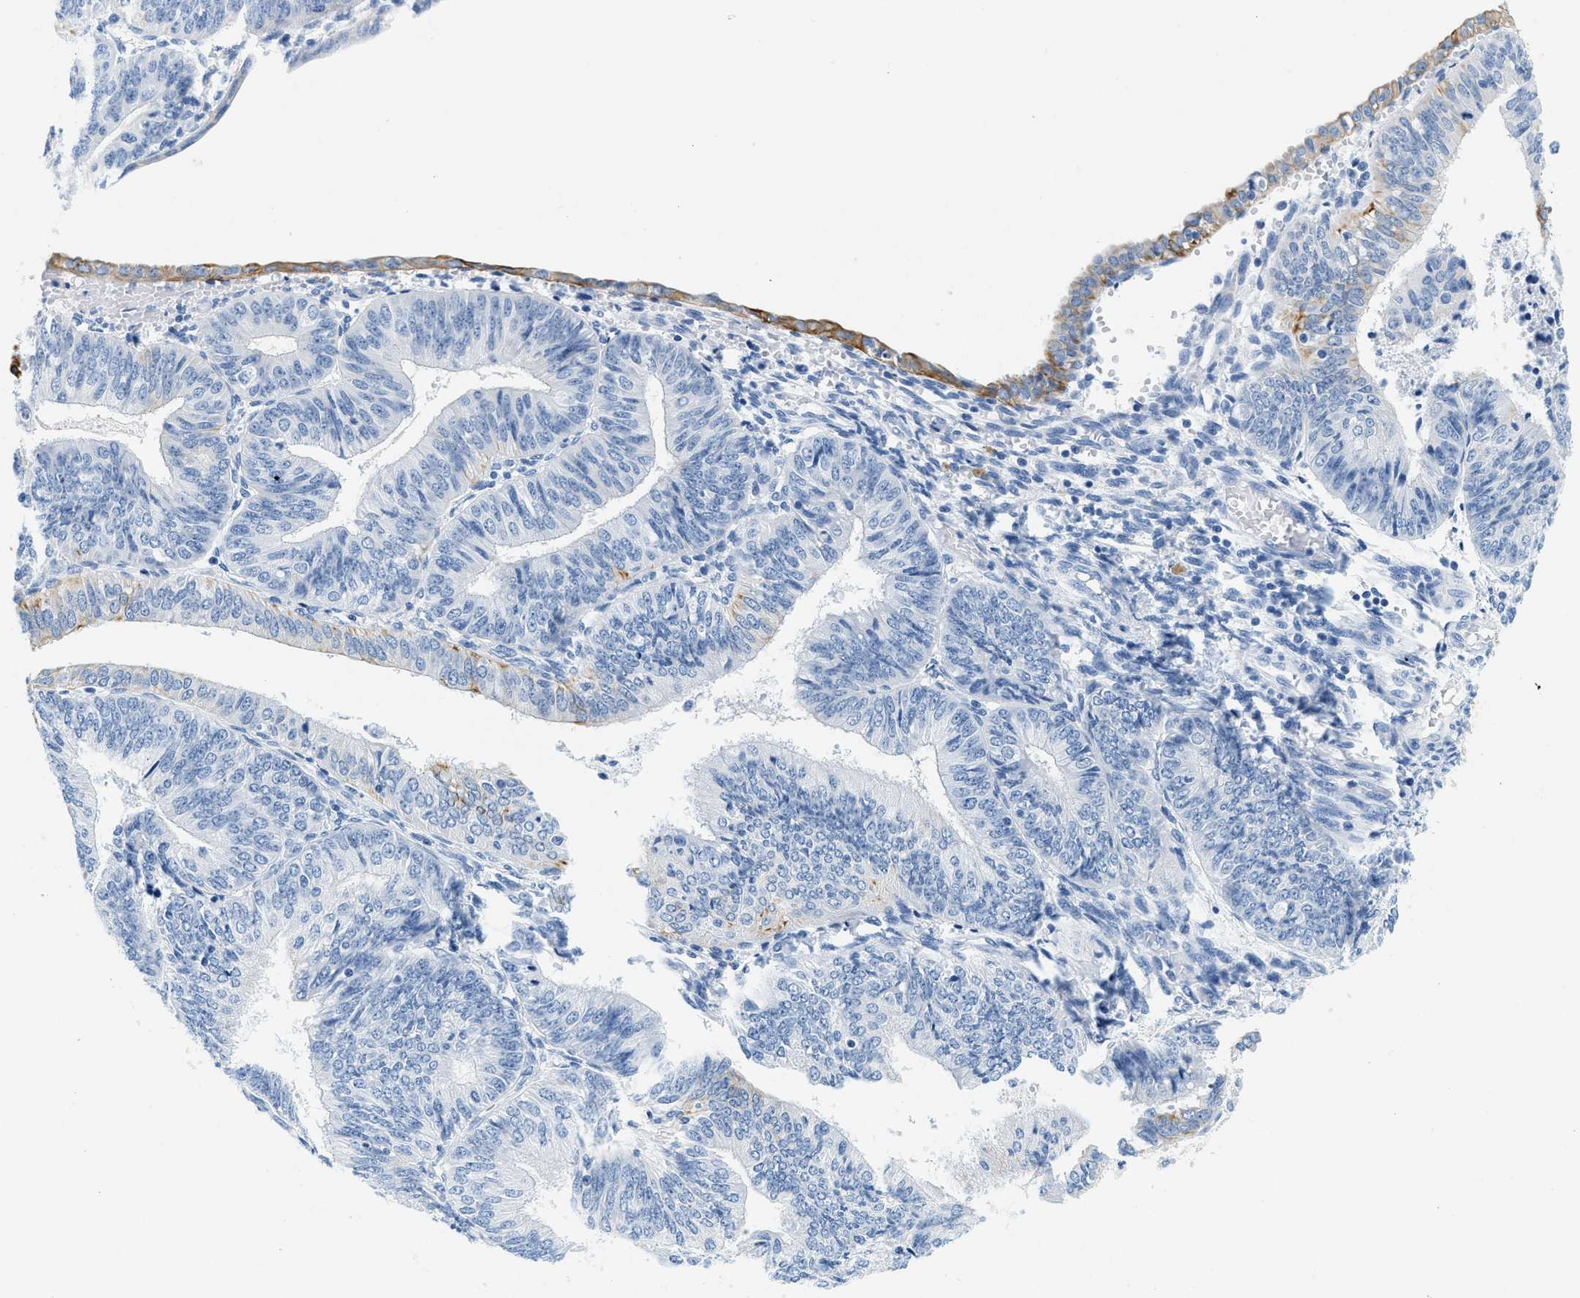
{"staining": {"intensity": "moderate", "quantity": "<25%", "location": "cytoplasmic/membranous"}, "tissue": "endometrial cancer", "cell_type": "Tumor cells", "image_type": "cancer", "snomed": [{"axis": "morphology", "description": "Adenocarcinoma, NOS"}, {"axis": "topography", "description": "Endometrium"}], "caption": "Protein expression by IHC displays moderate cytoplasmic/membranous expression in approximately <25% of tumor cells in adenocarcinoma (endometrial).", "gene": "STXBP2", "patient": {"sex": "female", "age": 58}}